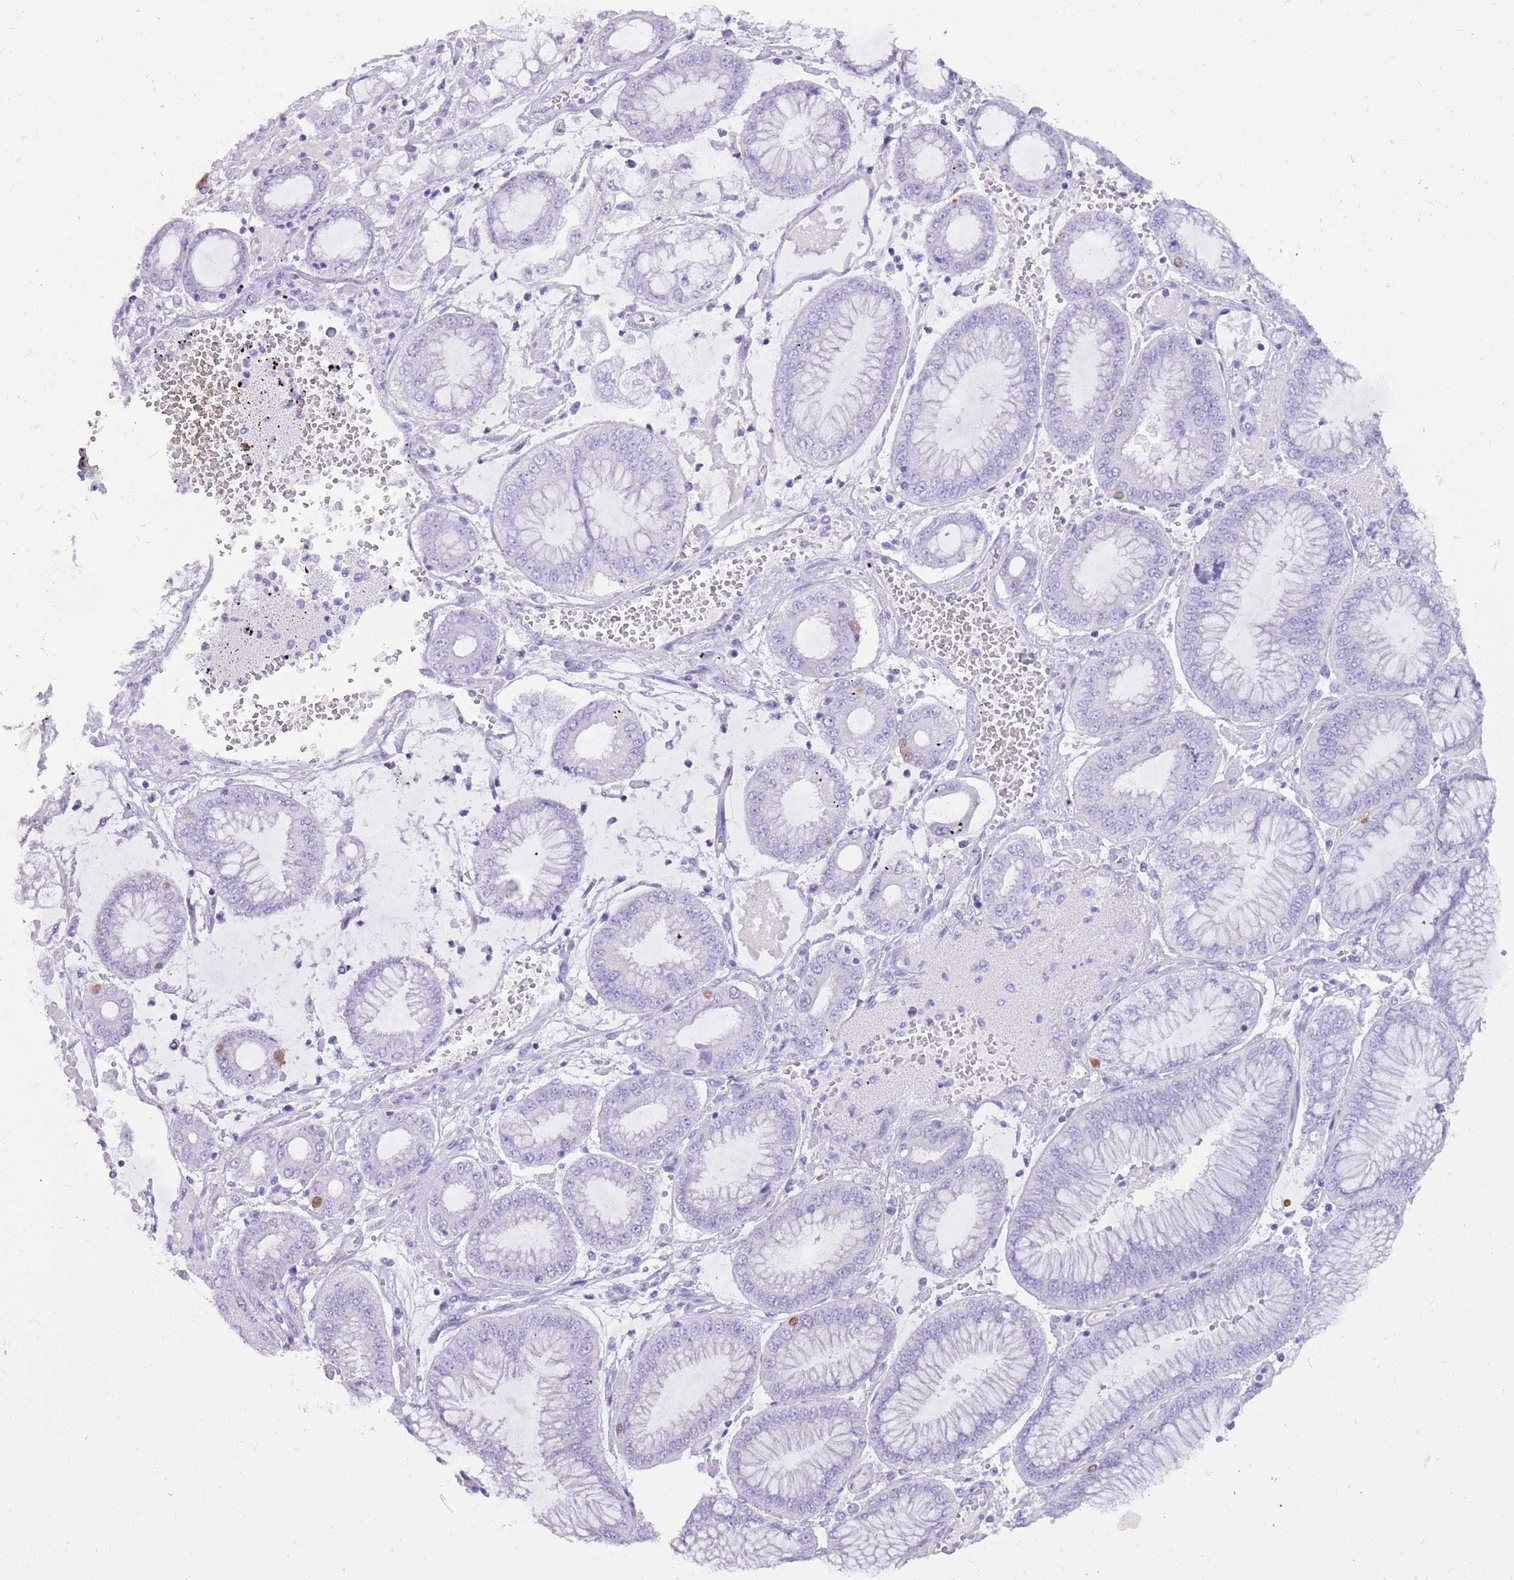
{"staining": {"intensity": "negative", "quantity": "none", "location": "none"}, "tissue": "stomach cancer", "cell_type": "Tumor cells", "image_type": "cancer", "snomed": [{"axis": "morphology", "description": "Adenocarcinoma, NOS"}, {"axis": "topography", "description": "Stomach"}], "caption": "Immunohistochemistry of human stomach adenocarcinoma reveals no positivity in tumor cells.", "gene": "NBPF3", "patient": {"sex": "male", "age": 76}}